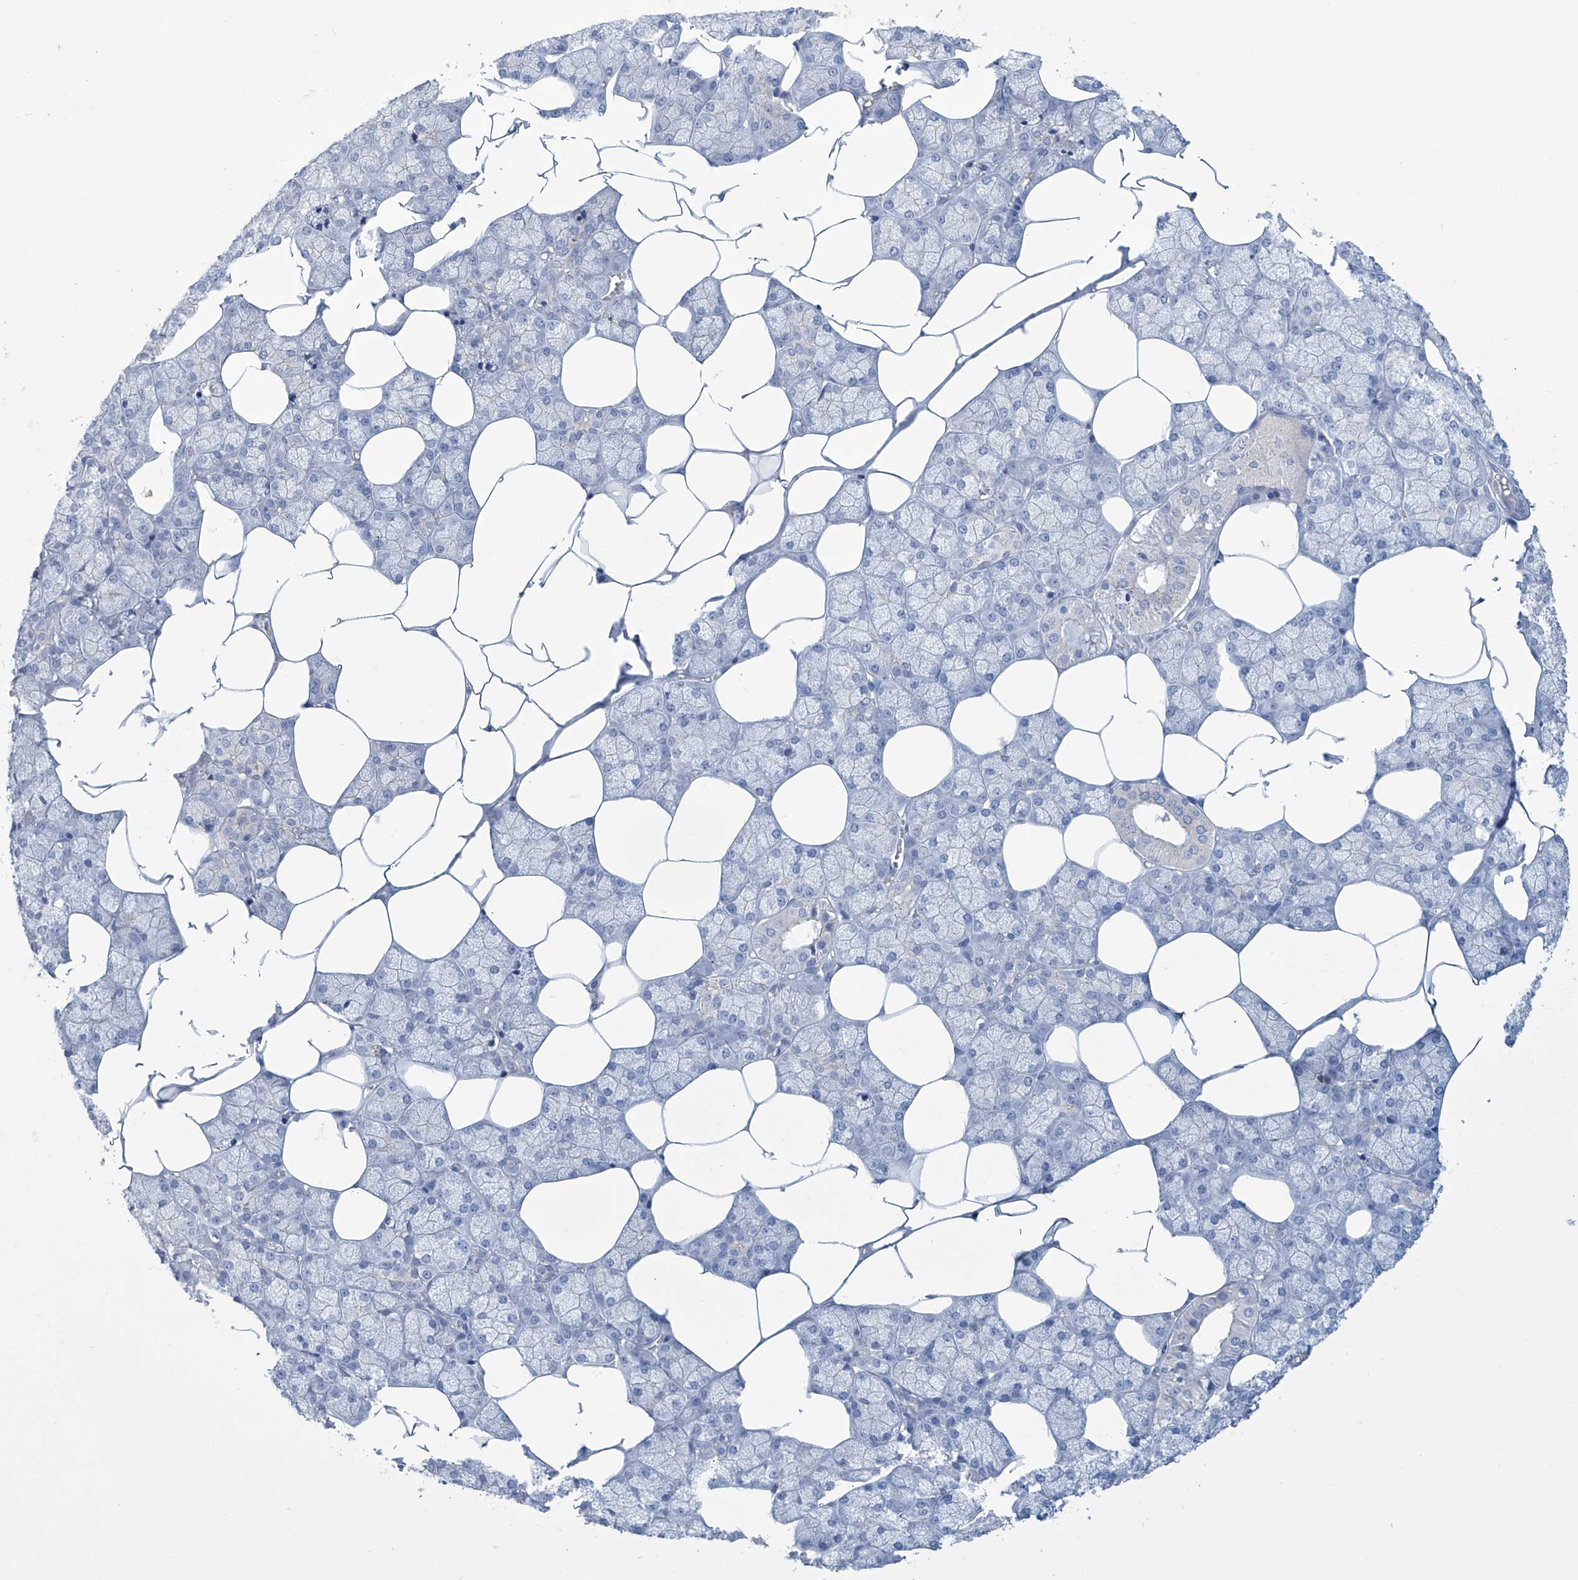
{"staining": {"intensity": "weak", "quantity": "25%-75%", "location": "cytoplasmic/membranous"}, "tissue": "salivary gland", "cell_type": "Glandular cells", "image_type": "normal", "snomed": [{"axis": "morphology", "description": "Normal tissue, NOS"}, {"axis": "topography", "description": "Salivary gland"}], "caption": "Immunohistochemical staining of normal human salivary gland demonstrates weak cytoplasmic/membranous protein expression in about 25%-75% of glandular cells. The staining was performed using DAB, with brown indicating positive protein expression. Nuclei are stained blue with hematoxylin.", "gene": "DSP", "patient": {"sex": "male", "age": 62}}